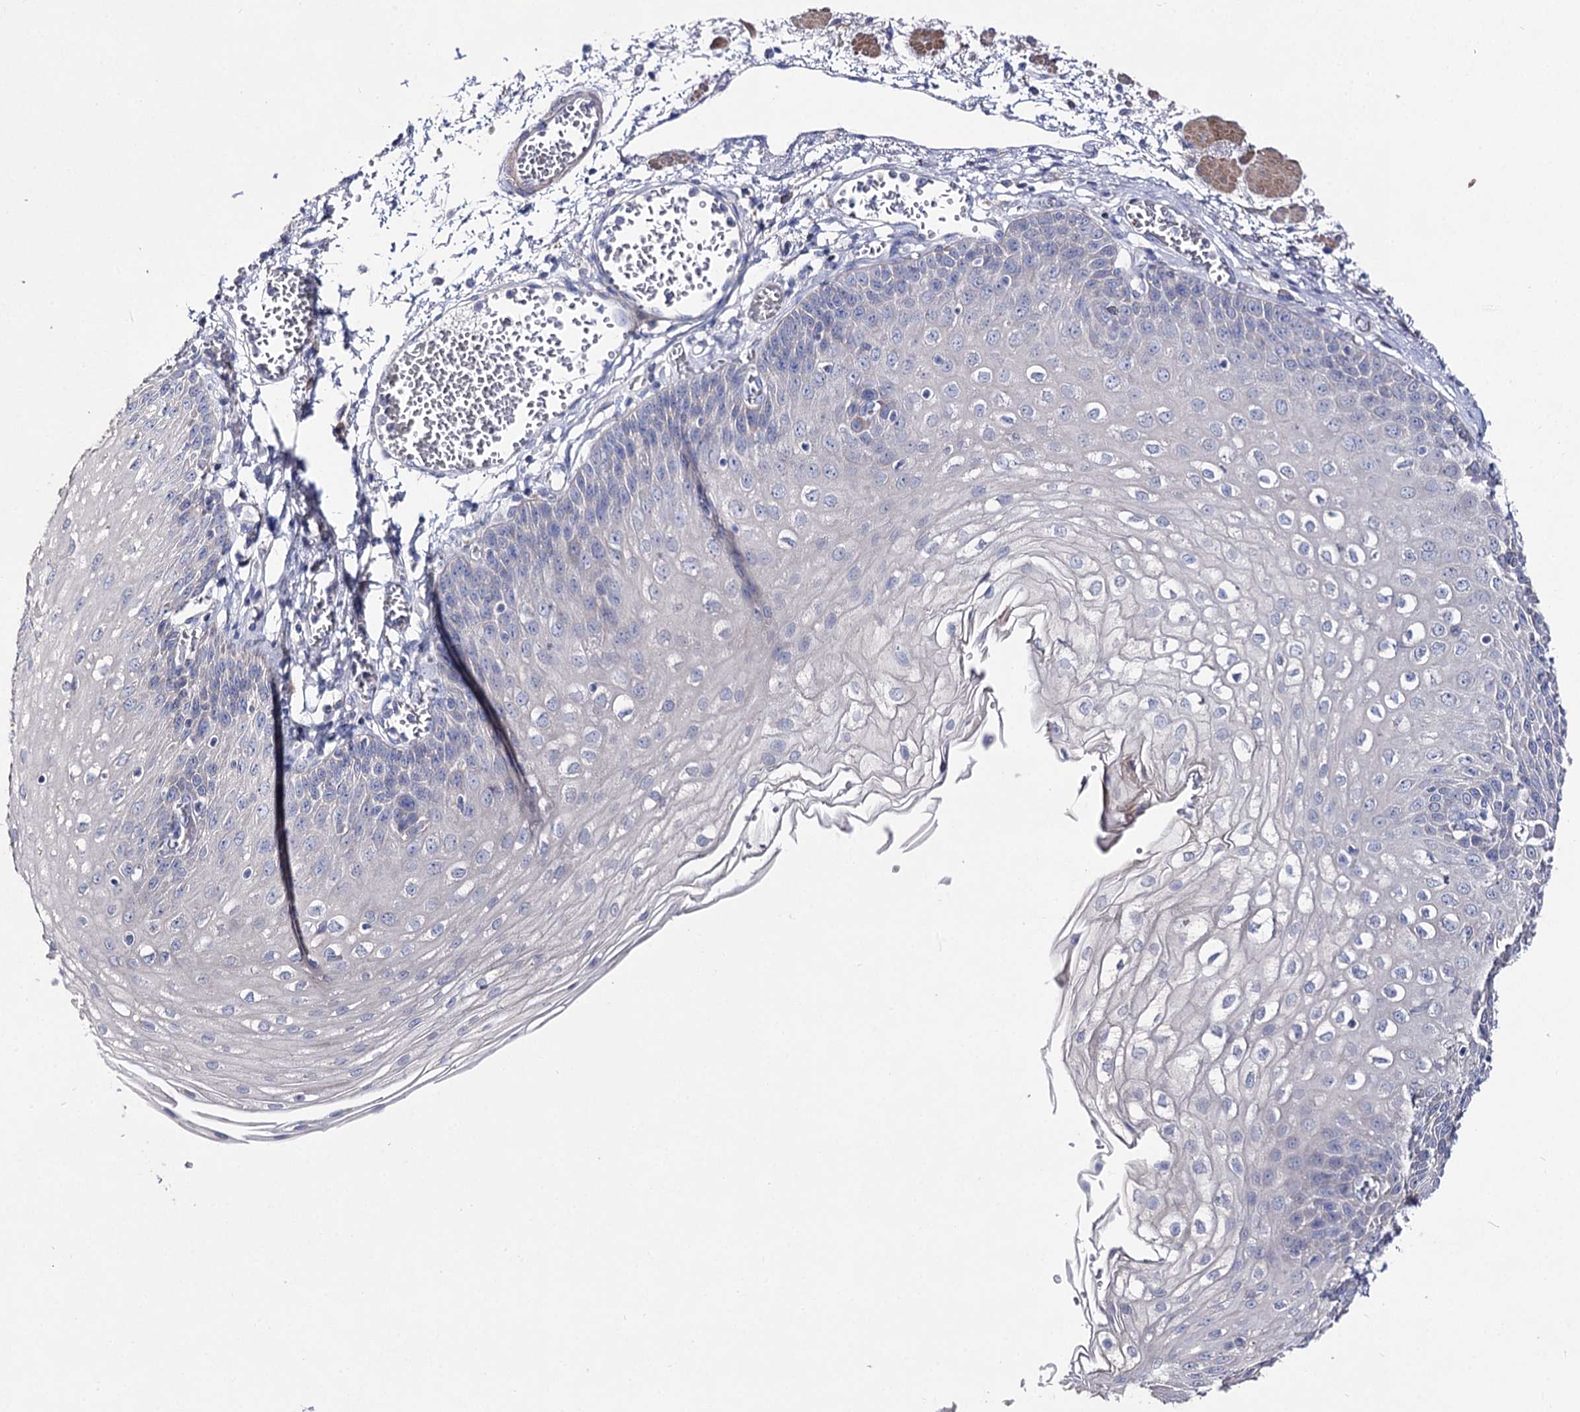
{"staining": {"intensity": "negative", "quantity": "none", "location": "none"}, "tissue": "esophagus", "cell_type": "Squamous epithelial cells", "image_type": "normal", "snomed": [{"axis": "morphology", "description": "Normal tissue, NOS"}, {"axis": "topography", "description": "Esophagus"}], "caption": "This photomicrograph is of normal esophagus stained with immunohistochemistry (IHC) to label a protein in brown with the nuclei are counter-stained blue. There is no positivity in squamous epithelial cells.", "gene": "NRAP", "patient": {"sex": "male", "age": 81}}